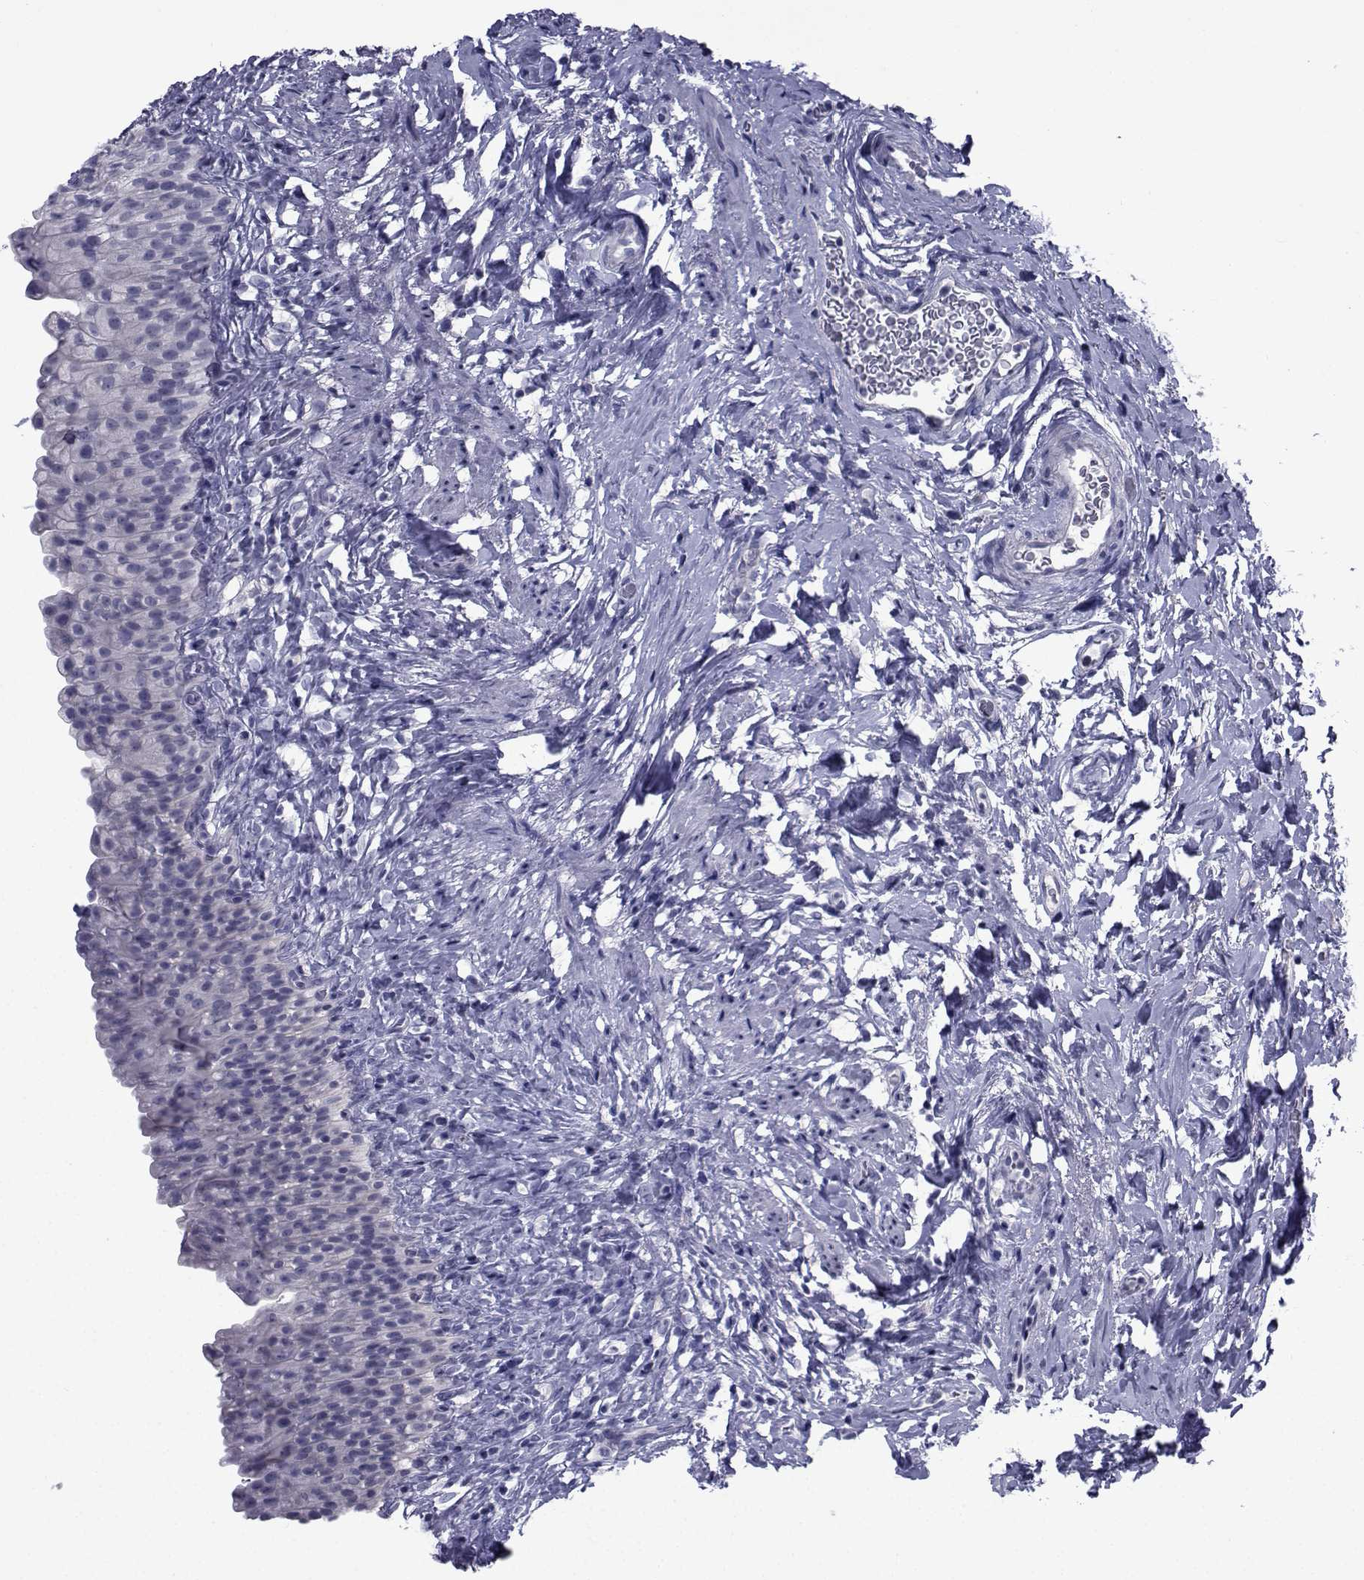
{"staining": {"intensity": "negative", "quantity": "none", "location": "none"}, "tissue": "urinary bladder", "cell_type": "Urothelial cells", "image_type": "normal", "snomed": [{"axis": "morphology", "description": "Normal tissue, NOS"}, {"axis": "topography", "description": "Urinary bladder"}], "caption": "Urothelial cells show no significant protein staining in benign urinary bladder. (DAB immunohistochemistry (IHC), high magnification).", "gene": "CHRNA1", "patient": {"sex": "male", "age": 76}}